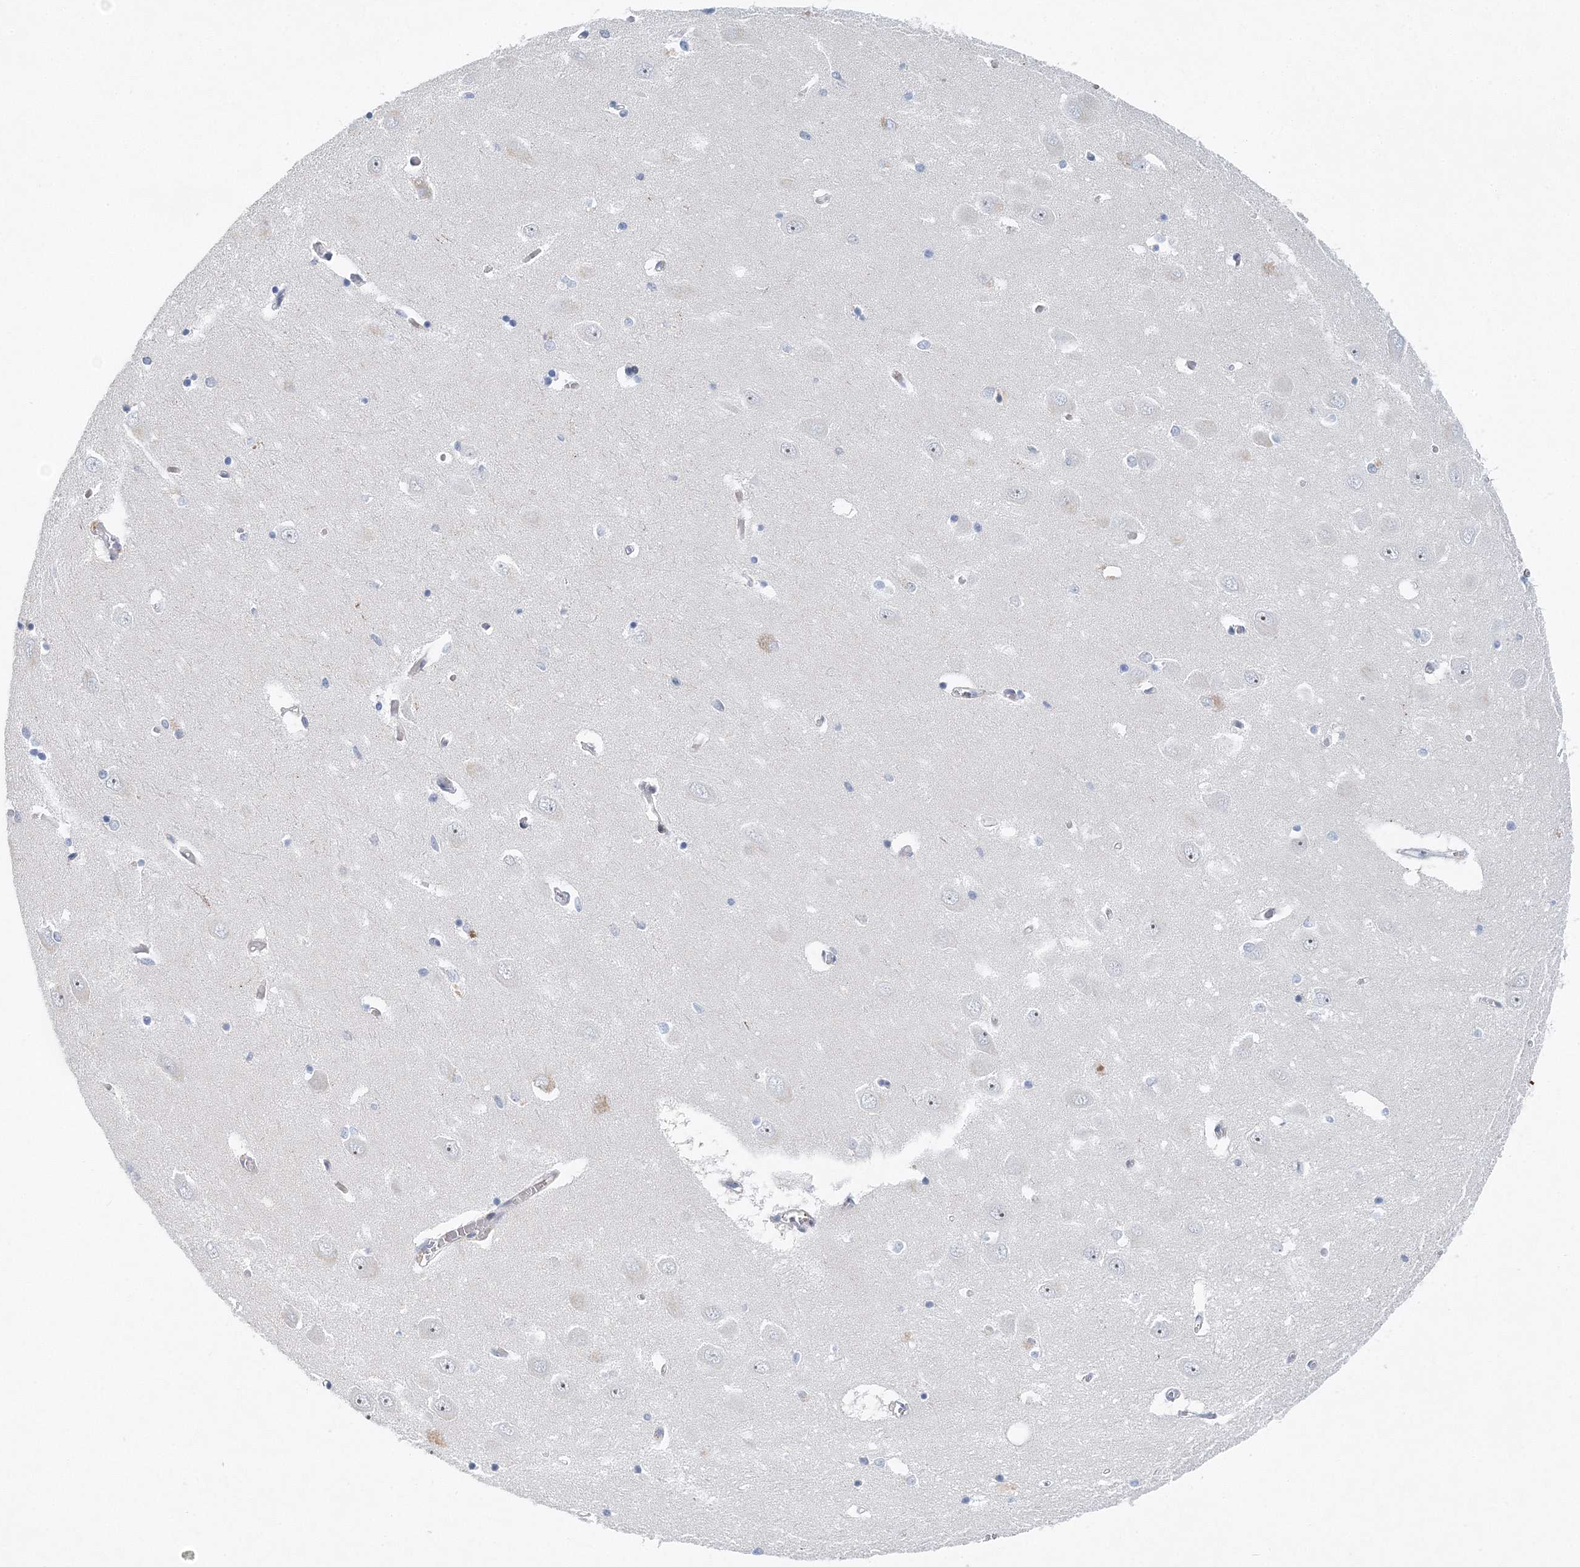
{"staining": {"intensity": "negative", "quantity": "none", "location": "none"}, "tissue": "hippocampus", "cell_type": "Glial cells", "image_type": "normal", "snomed": [{"axis": "morphology", "description": "Normal tissue, NOS"}, {"axis": "topography", "description": "Hippocampus"}], "caption": "Hippocampus stained for a protein using IHC exhibits no positivity glial cells.", "gene": "UIMC1", "patient": {"sex": "male", "age": 70}}